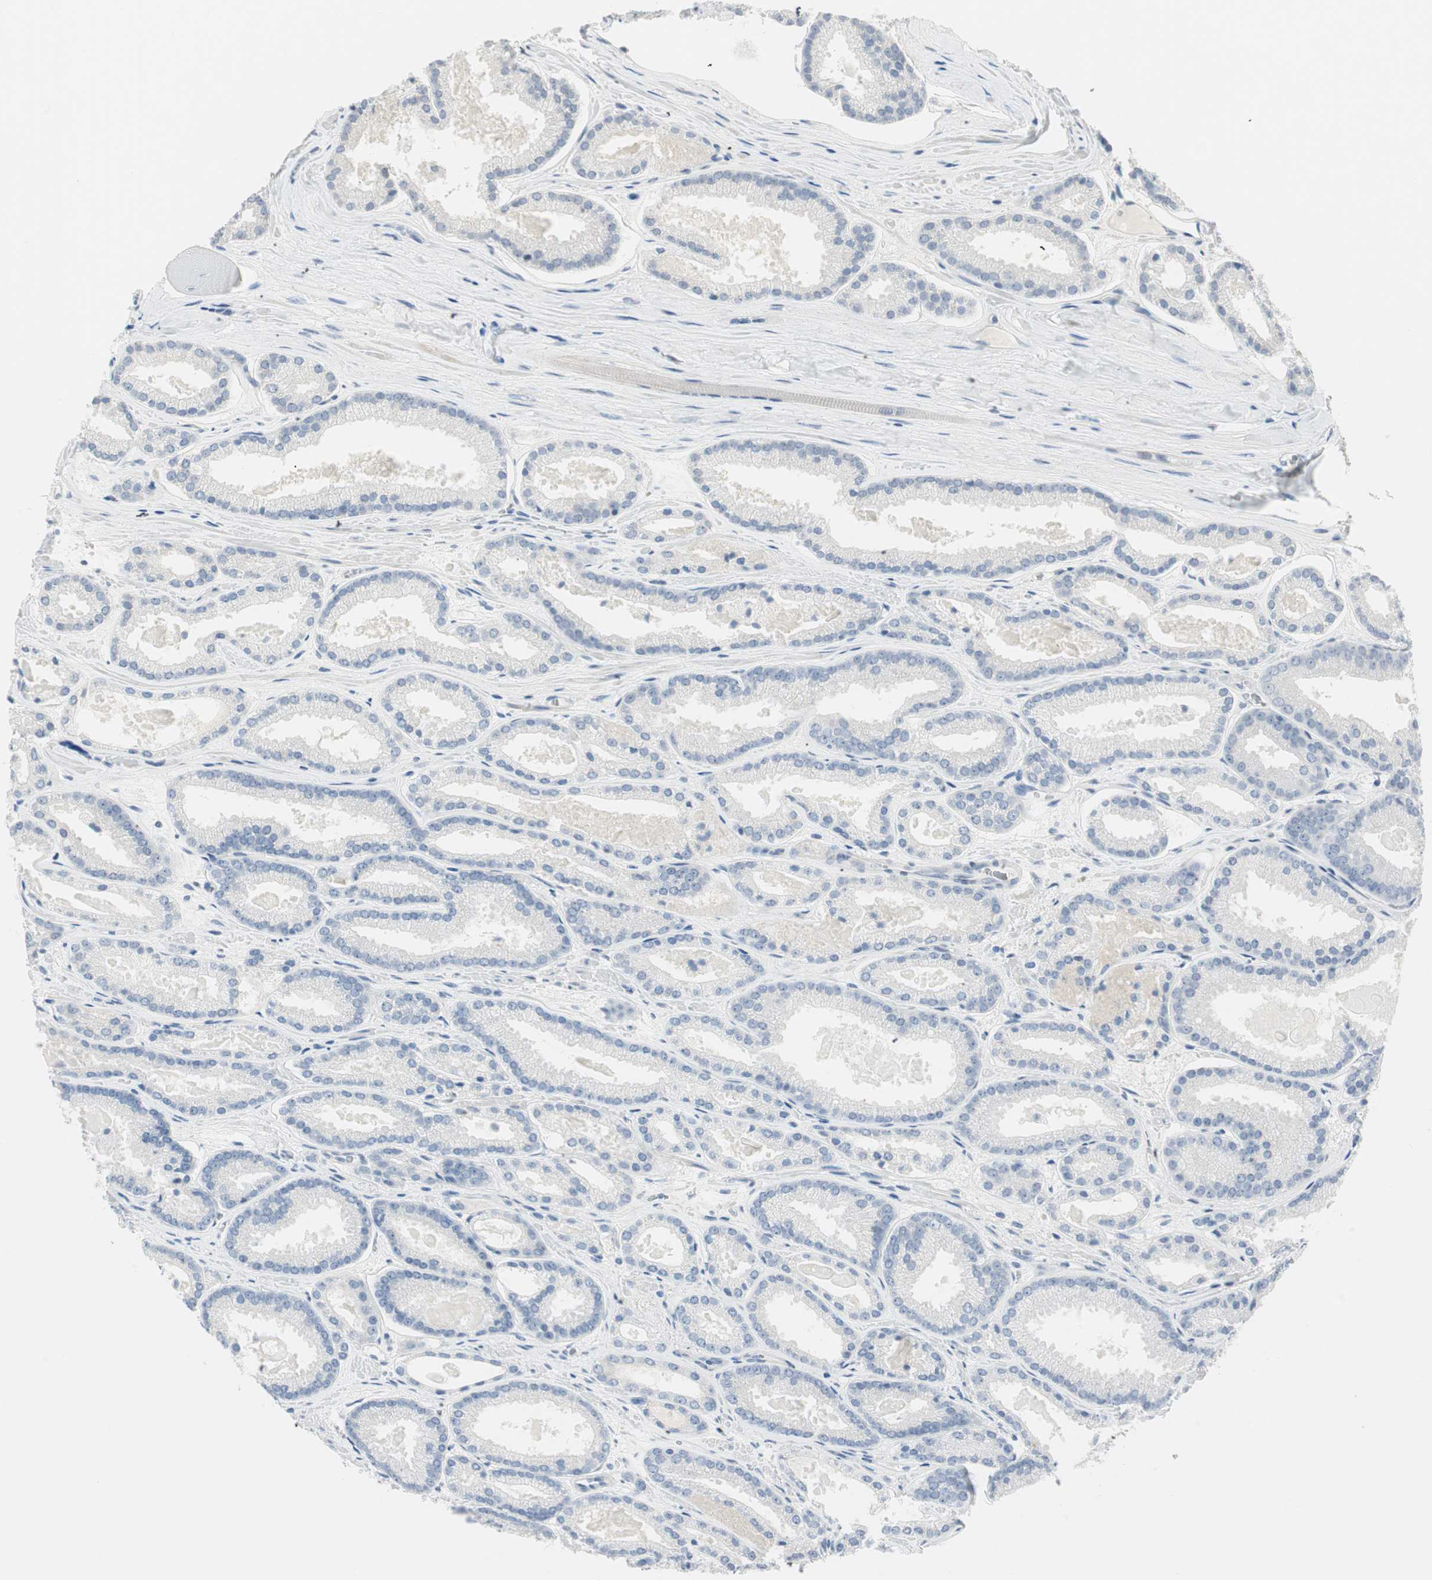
{"staining": {"intensity": "negative", "quantity": "none", "location": "none"}, "tissue": "prostate cancer", "cell_type": "Tumor cells", "image_type": "cancer", "snomed": [{"axis": "morphology", "description": "Adenocarcinoma, Low grade"}, {"axis": "topography", "description": "Prostate"}], "caption": "Tumor cells show no significant expression in prostate low-grade adenocarcinoma. Brightfield microscopy of immunohistochemistry stained with DAB (3,3'-diaminobenzidine) (brown) and hematoxylin (blue), captured at high magnification.", "gene": "MLLT10", "patient": {"sex": "male", "age": 59}}